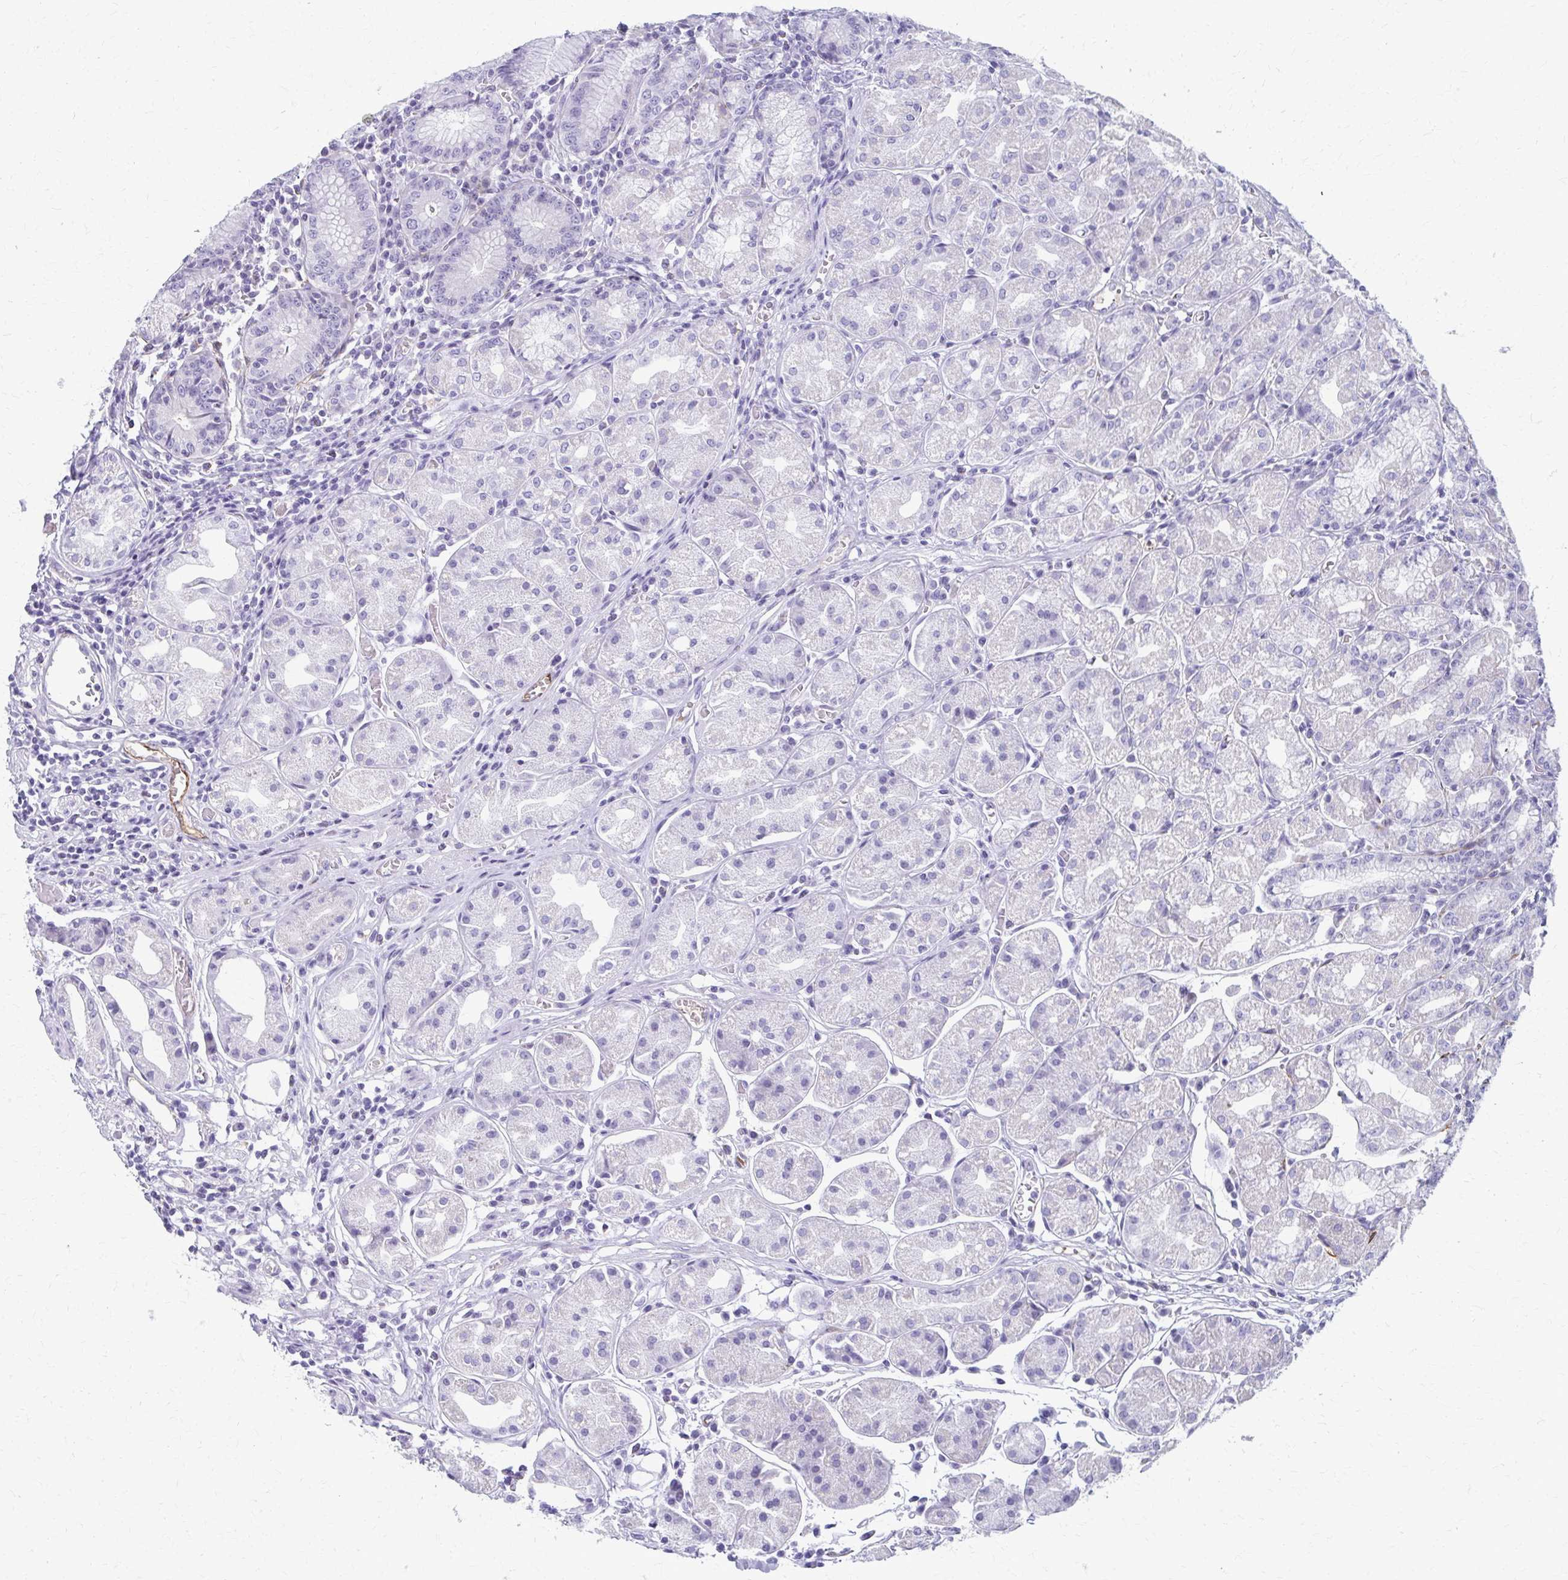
{"staining": {"intensity": "negative", "quantity": "none", "location": "none"}, "tissue": "stomach", "cell_type": "Glandular cells", "image_type": "normal", "snomed": [{"axis": "morphology", "description": "Normal tissue, NOS"}, {"axis": "topography", "description": "Stomach"}], "caption": "The image shows no staining of glandular cells in unremarkable stomach.", "gene": "ADIPOQ", "patient": {"sex": "male", "age": 55}}